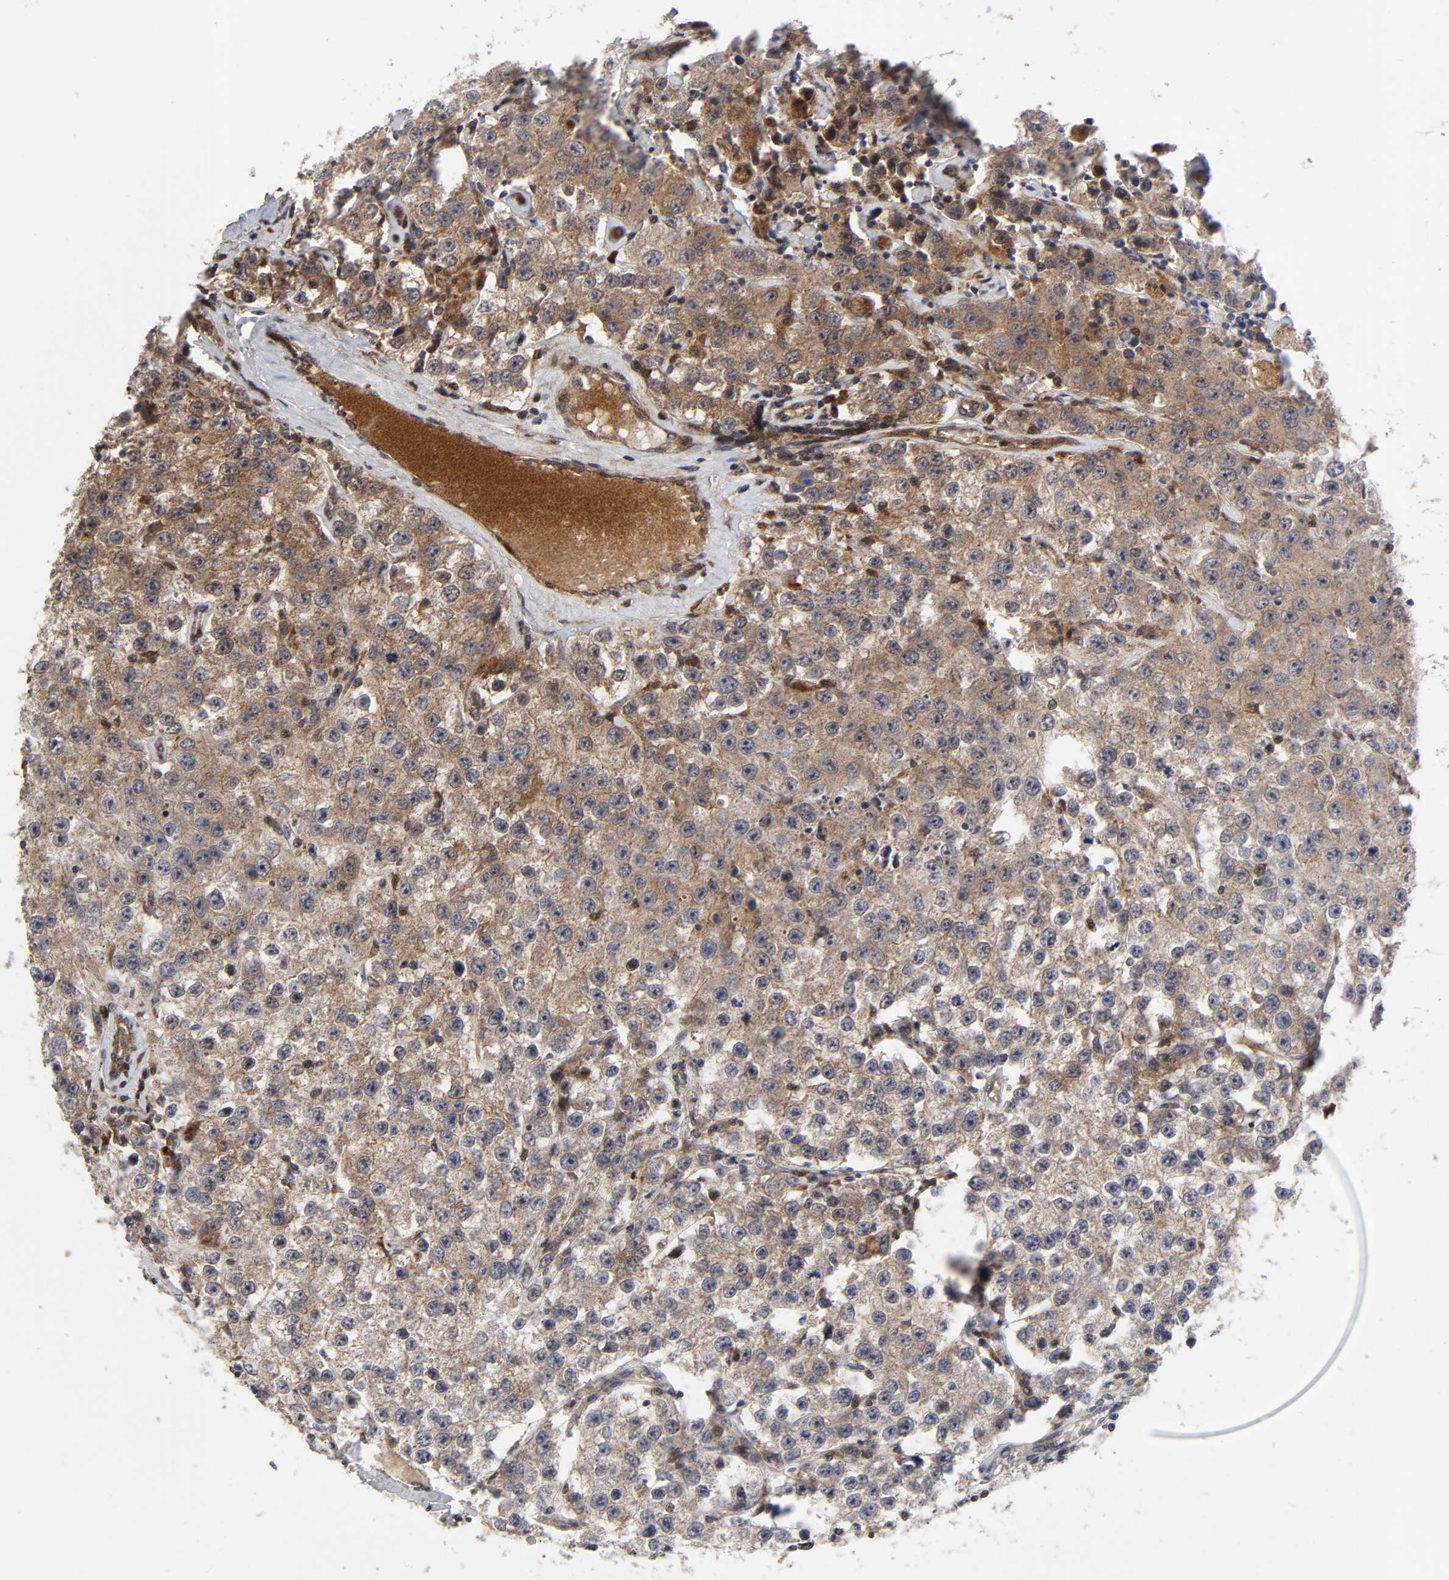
{"staining": {"intensity": "moderate", "quantity": "25%-75%", "location": "cytoplasmic/membranous"}, "tissue": "testis cancer", "cell_type": "Tumor cells", "image_type": "cancer", "snomed": [{"axis": "morphology", "description": "Seminoma, NOS"}, {"axis": "topography", "description": "Testis"}], "caption": "Seminoma (testis) stained with a brown dye demonstrates moderate cytoplasmic/membranous positive staining in about 25%-75% of tumor cells.", "gene": "CASP9", "patient": {"sex": "male", "age": 52}}